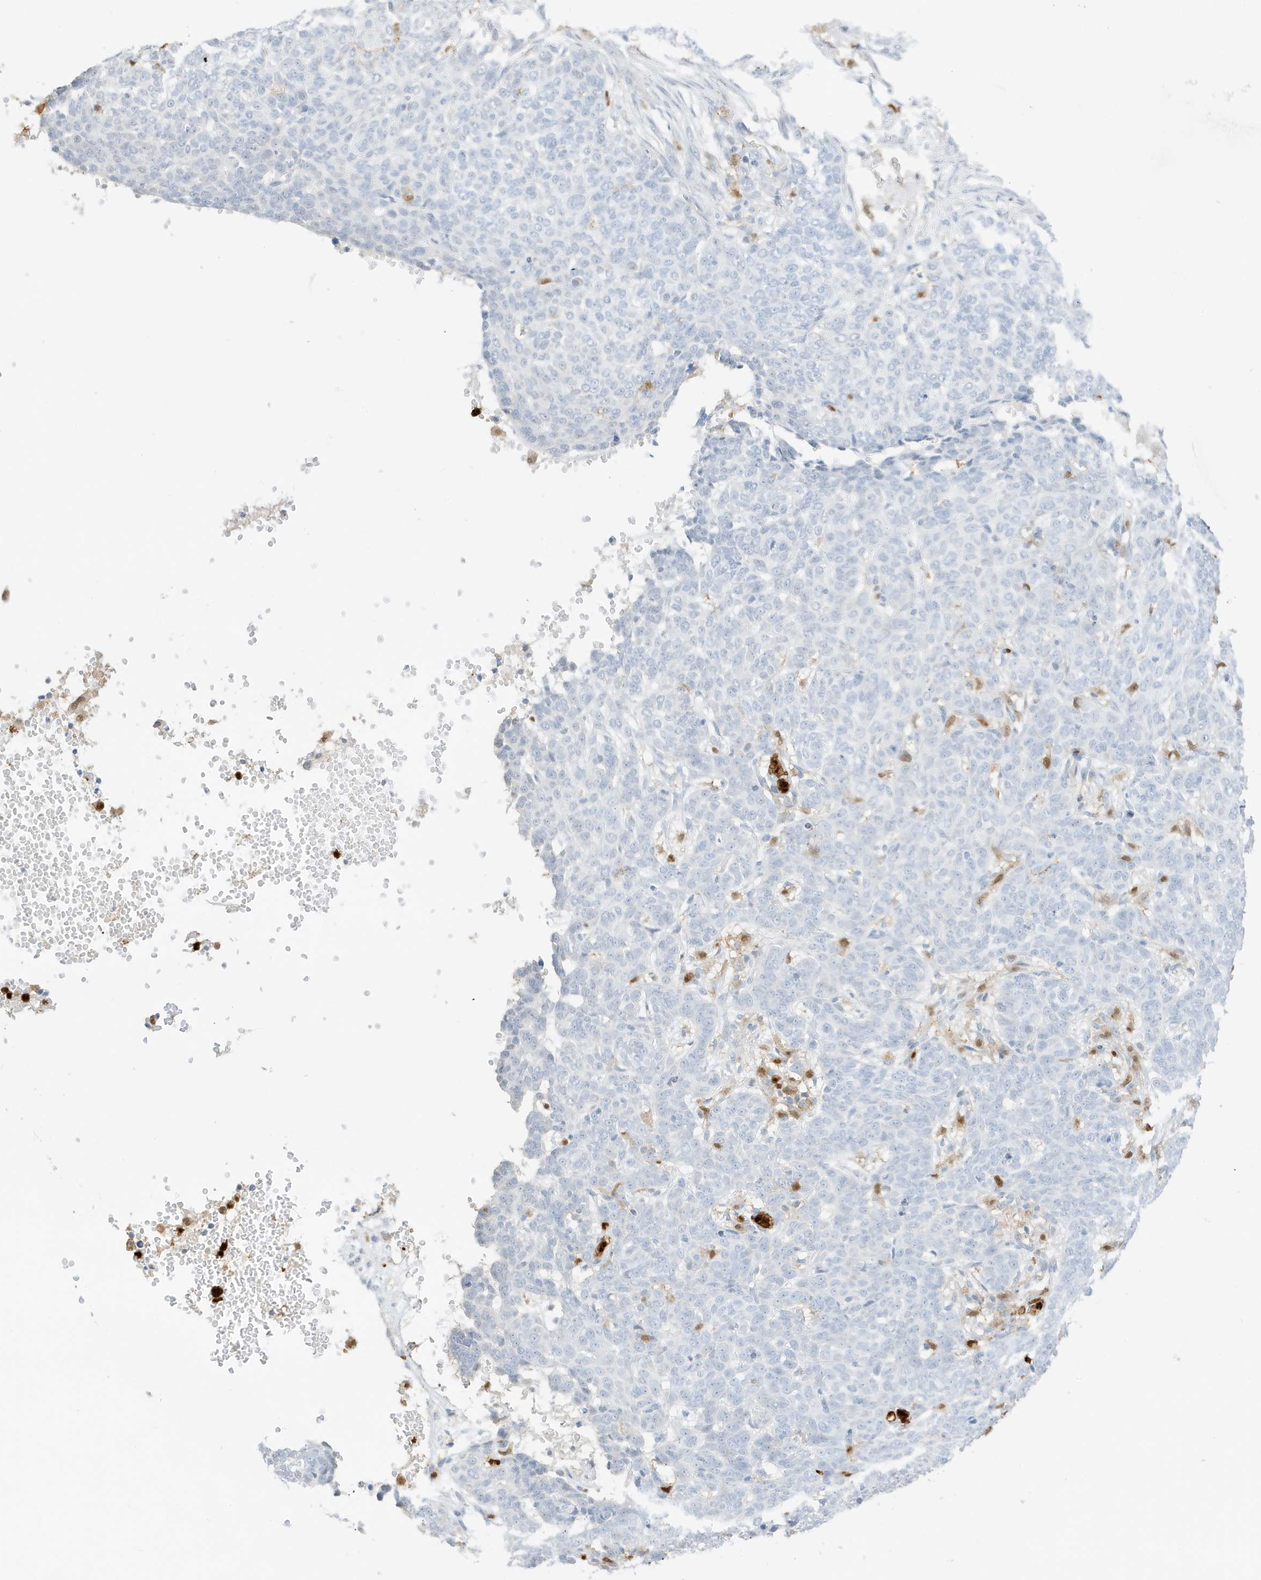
{"staining": {"intensity": "negative", "quantity": "none", "location": "none"}, "tissue": "skin cancer", "cell_type": "Tumor cells", "image_type": "cancer", "snomed": [{"axis": "morphology", "description": "Basal cell carcinoma"}, {"axis": "topography", "description": "Skin"}], "caption": "Tumor cells show no significant protein positivity in skin basal cell carcinoma.", "gene": "GCA", "patient": {"sex": "male", "age": 85}}